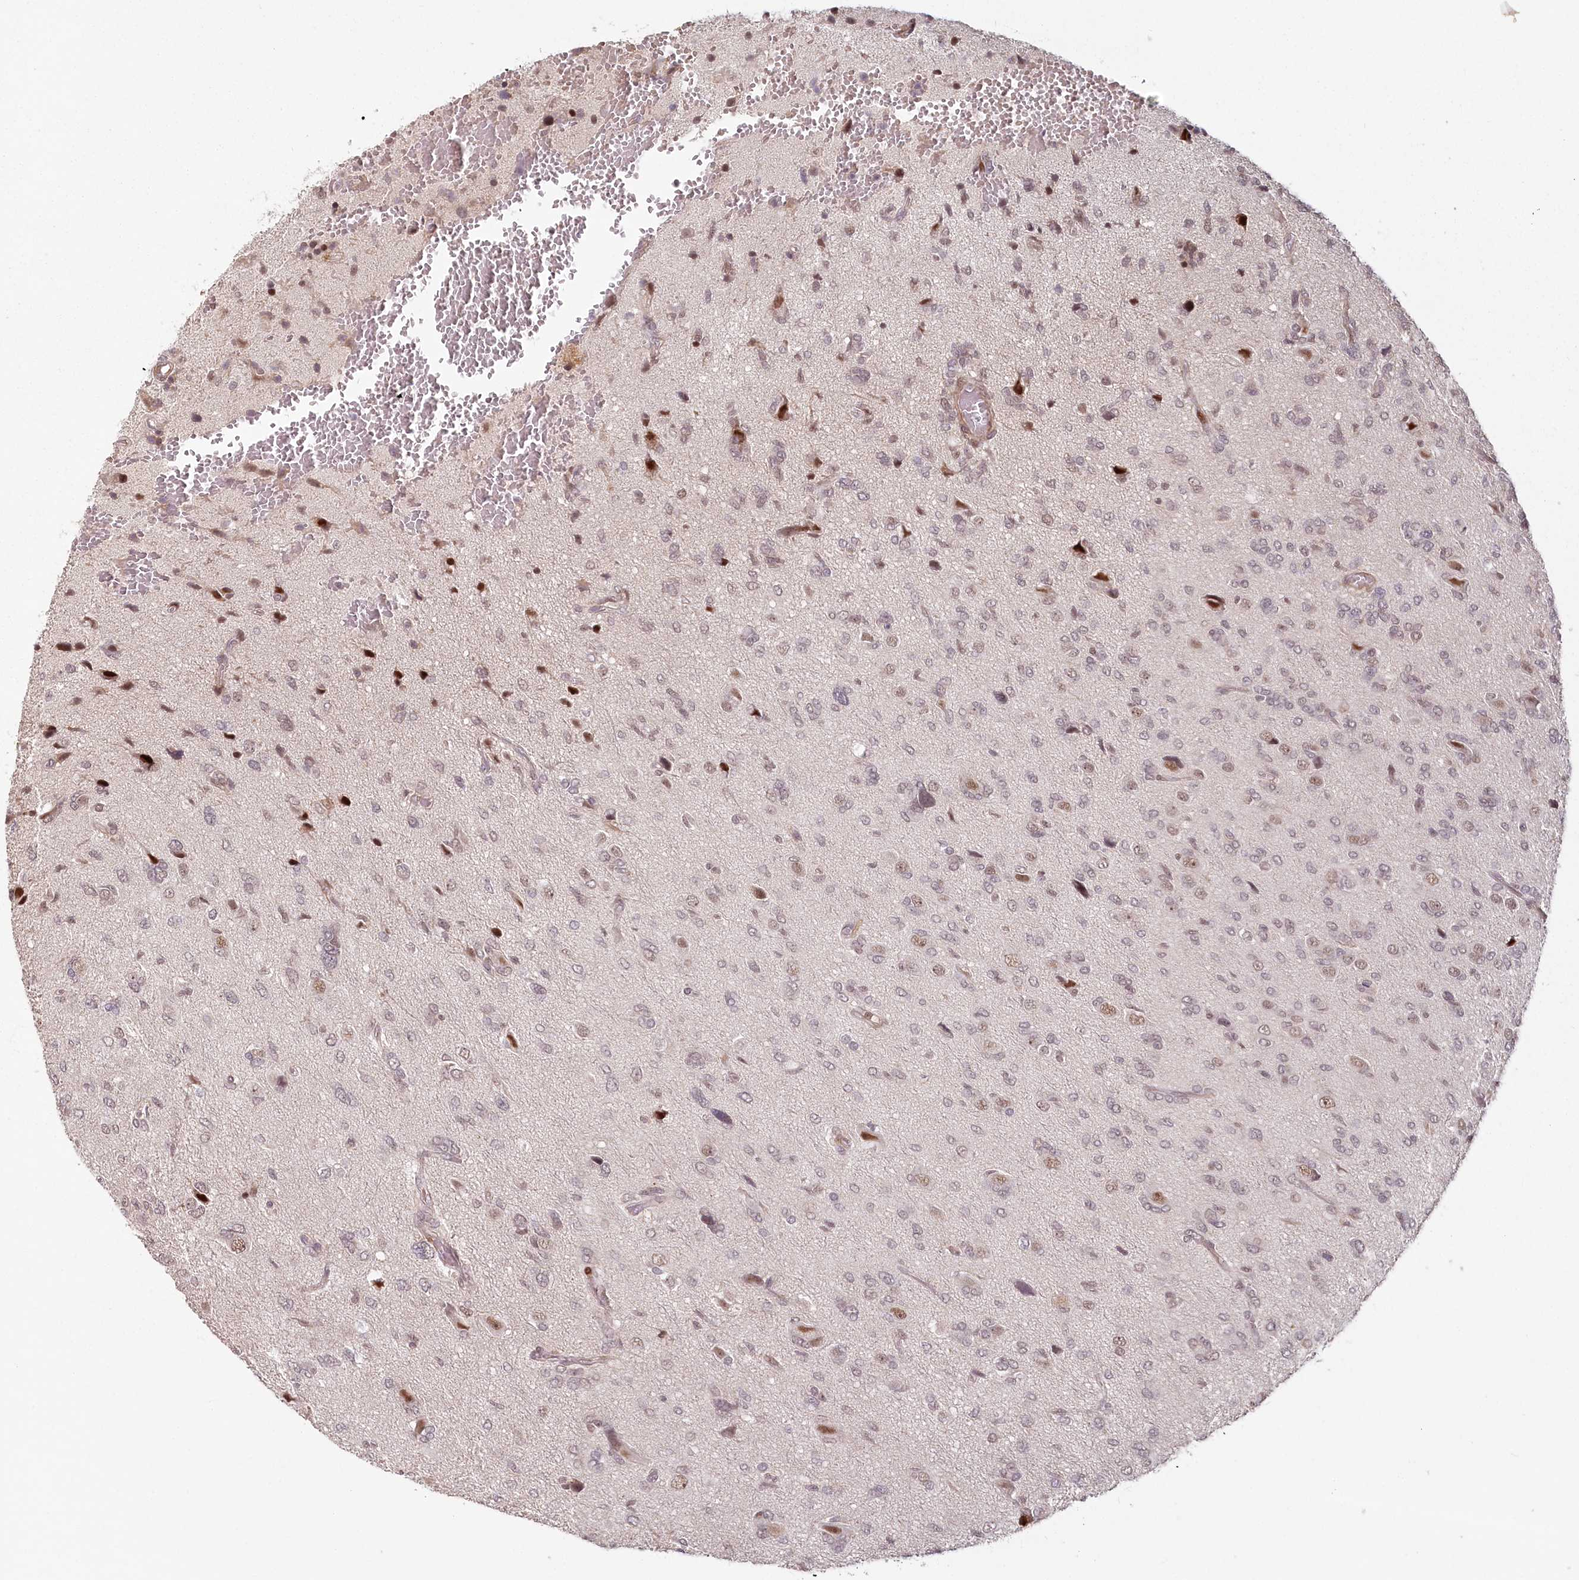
{"staining": {"intensity": "weak", "quantity": "<25%", "location": "nuclear"}, "tissue": "glioma", "cell_type": "Tumor cells", "image_type": "cancer", "snomed": [{"axis": "morphology", "description": "Glioma, malignant, High grade"}, {"axis": "topography", "description": "Brain"}], "caption": "Immunohistochemistry micrograph of human glioma stained for a protein (brown), which reveals no expression in tumor cells.", "gene": "FAM204A", "patient": {"sex": "female", "age": 59}}